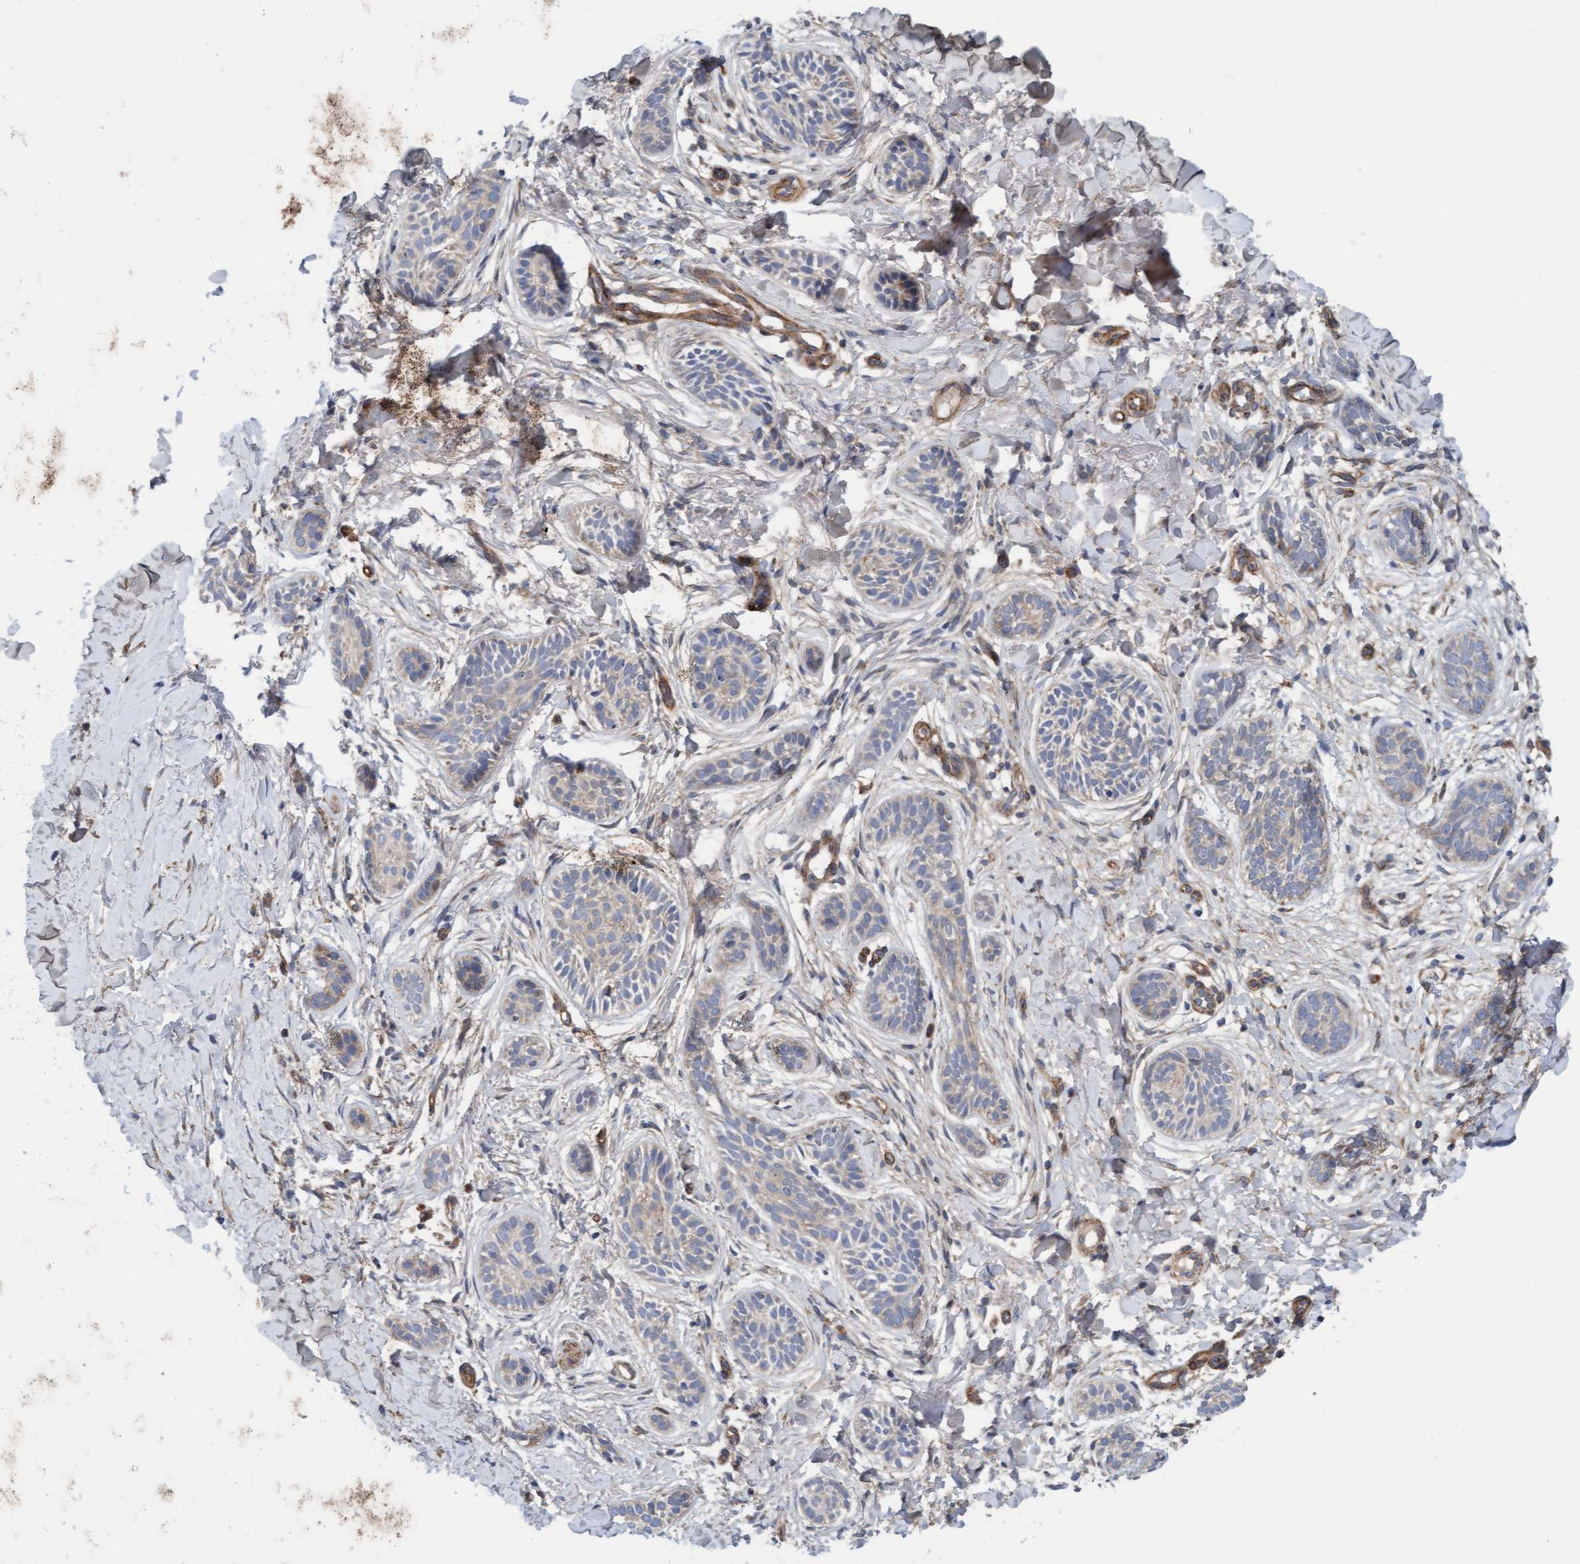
{"staining": {"intensity": "weak", "quantity": "<25%", "location": "cytoplasmic/membranous"}, "tissue": "skin cancer", "cell_type": "Tumor cells", "image_type": "cancer", "snomed": [{"axis": "morphology", "description": "Normal tissue, NOS"}, {"axis": "morphology", "description": "Basal cell carcinoma"}, {"axis": "topography", "description": "Skin"}], "caption": "Immunohistochemistry (IHC) of skin cancer (basal cell carcinoma) exhibits no expression in tumor cells.", "gene": "CDK5RAP3", "patient": {"sex": "male", "age": 63}}